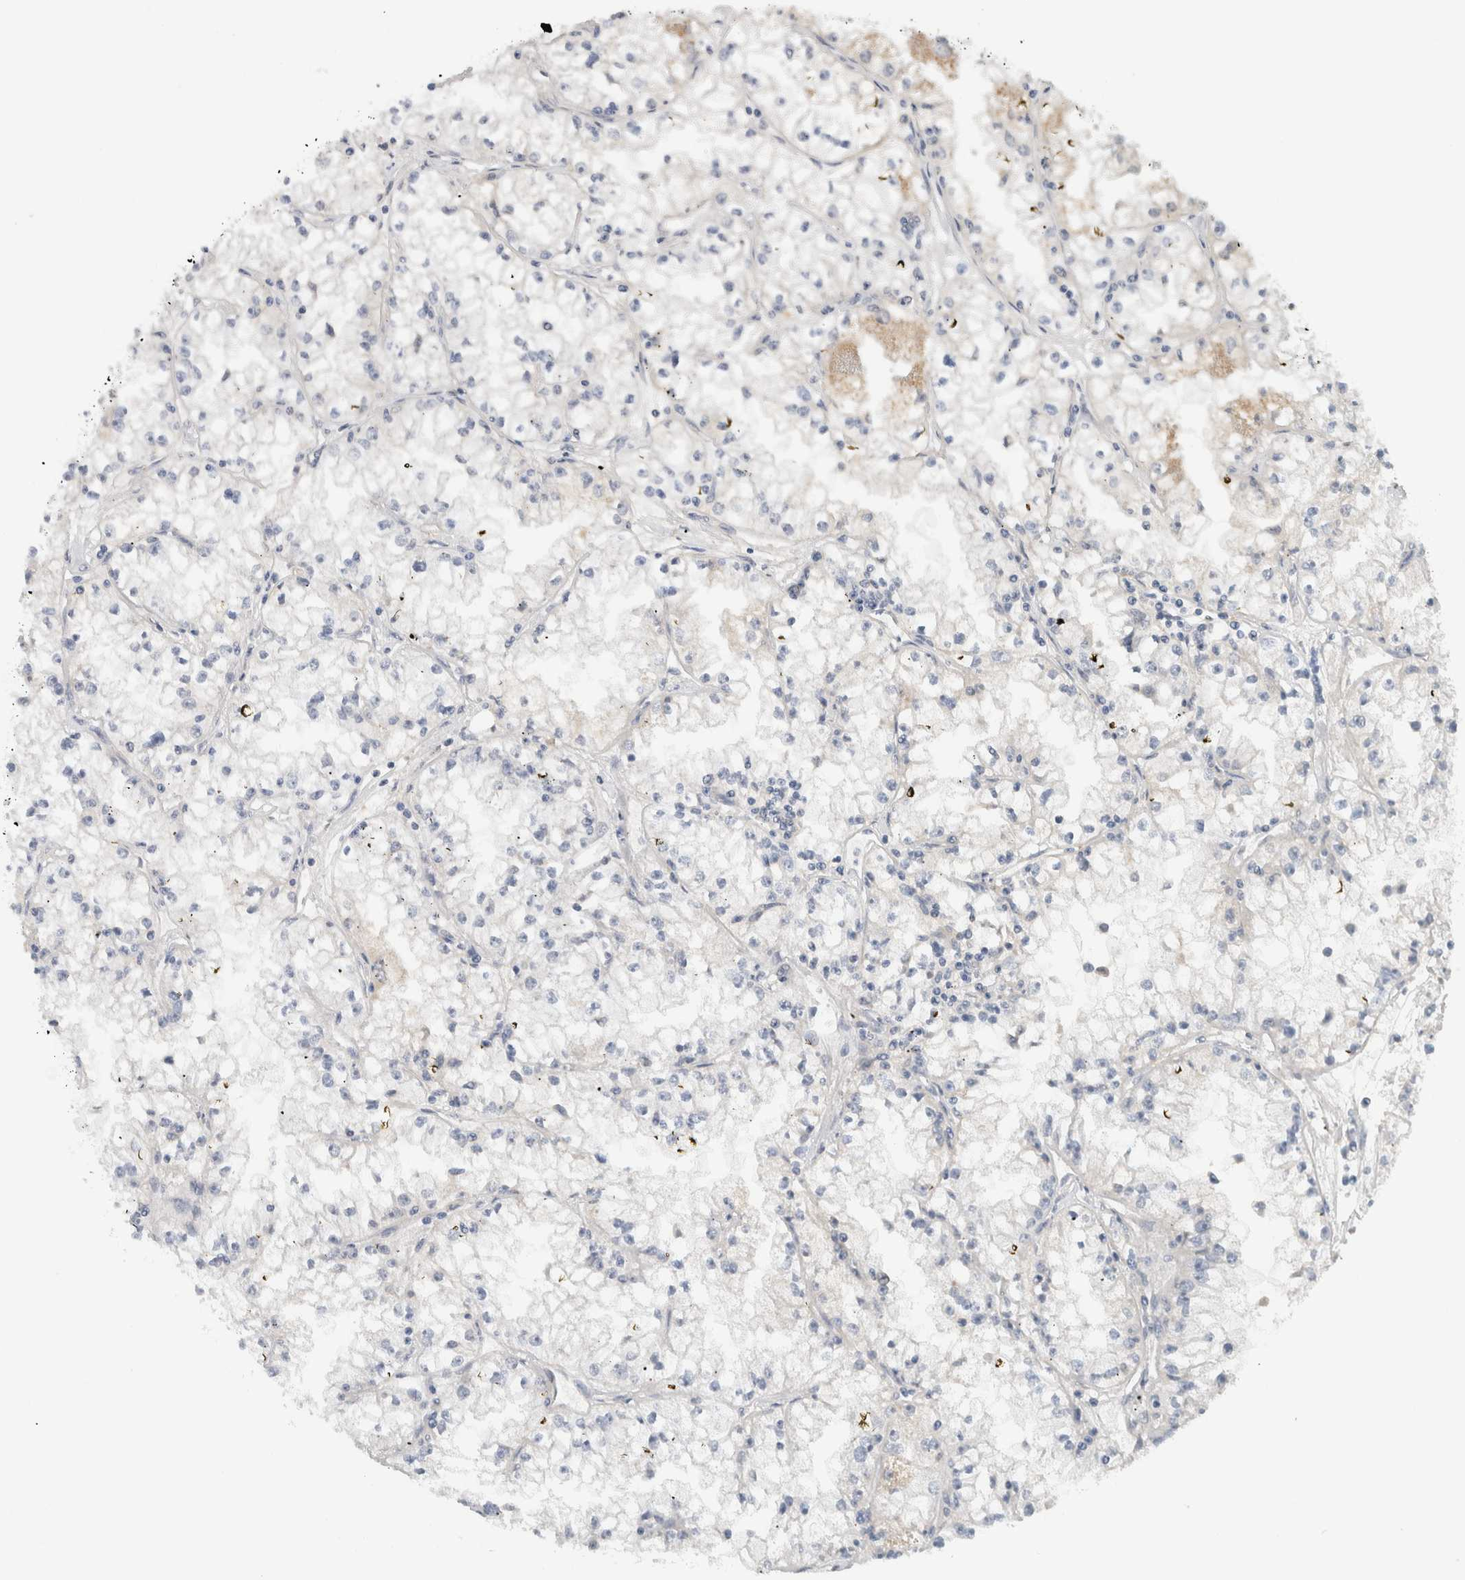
{"staining": {"intensity": "negative", "quantity": "none", "location": "none"}, "tissue": "renal cancer", "cell_type": "Tumor cells", "image_type": "cancer", "snomed": [{"axis": "morphology", "description": "Adenocarcinoma, NOS"}, {"axis": "topography", "description": "Kidney"}], "caption": "This is a image of immunohistochemistry staining of adenocarcinoma (renal), which shows no staining in tumor cells.", "gene": "HCN3", "patient": {"sex": "male", "age": 56}}